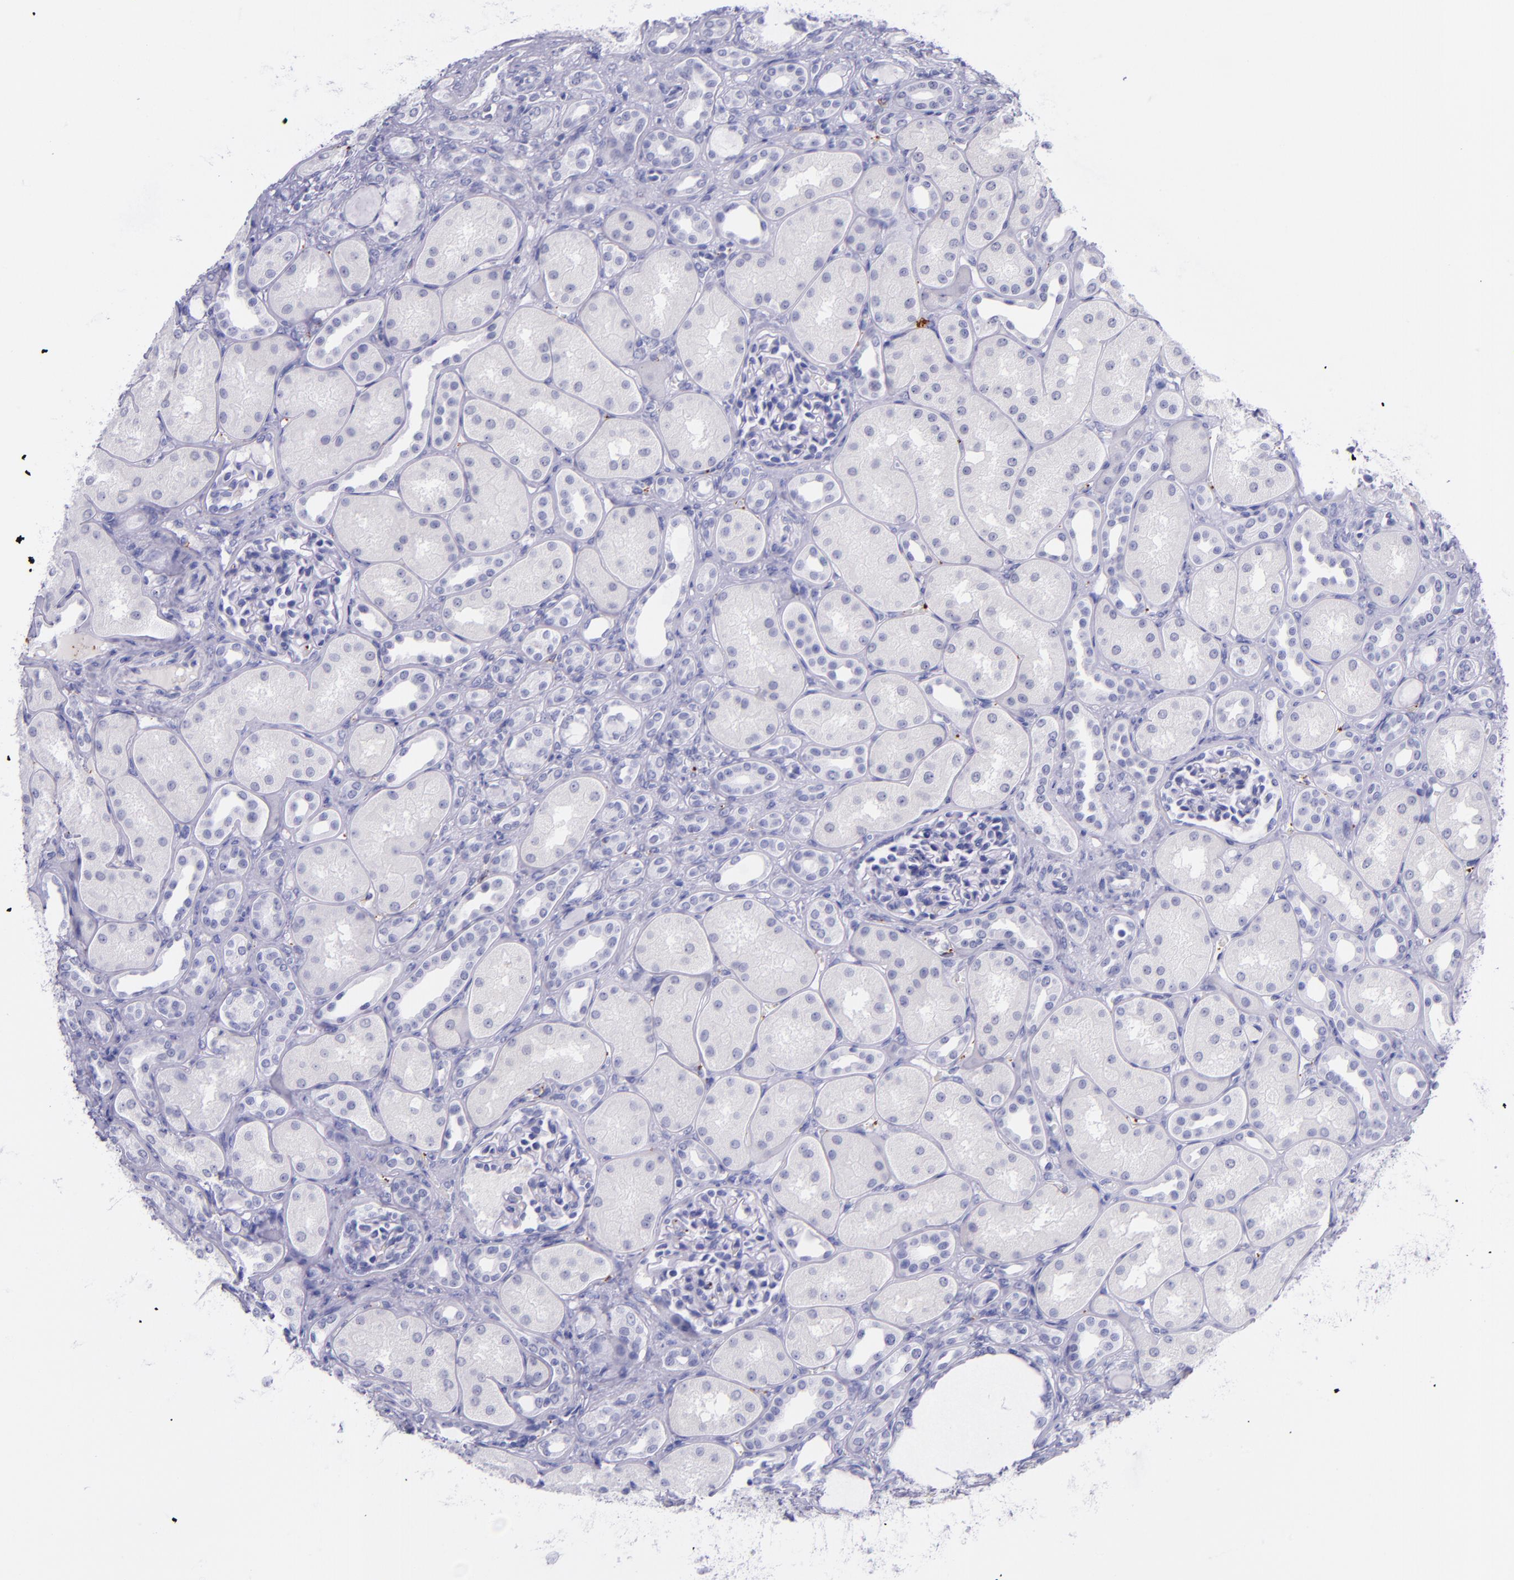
{"staining": {"intensity": "negative", "quantity": "none", "location": "none"}, "tissue": "kidney", "cell_type": "Cells in glomeruli", "image_type": "normal", "snomed": [{"axis": "morphology", "description": "Normal tissue, NOS"}, {"axis": "topography", "description": "Kidney"}], "caption": "Kidney was stained to show a protein in brown. There is no significant positivity in cells in glomeruli. The staining is performed using DAB brown chromogen with nuclei counter-stained in using hematoxylin.", "gene": "SELE", "patient": {"sex": "male", "age": 7}}